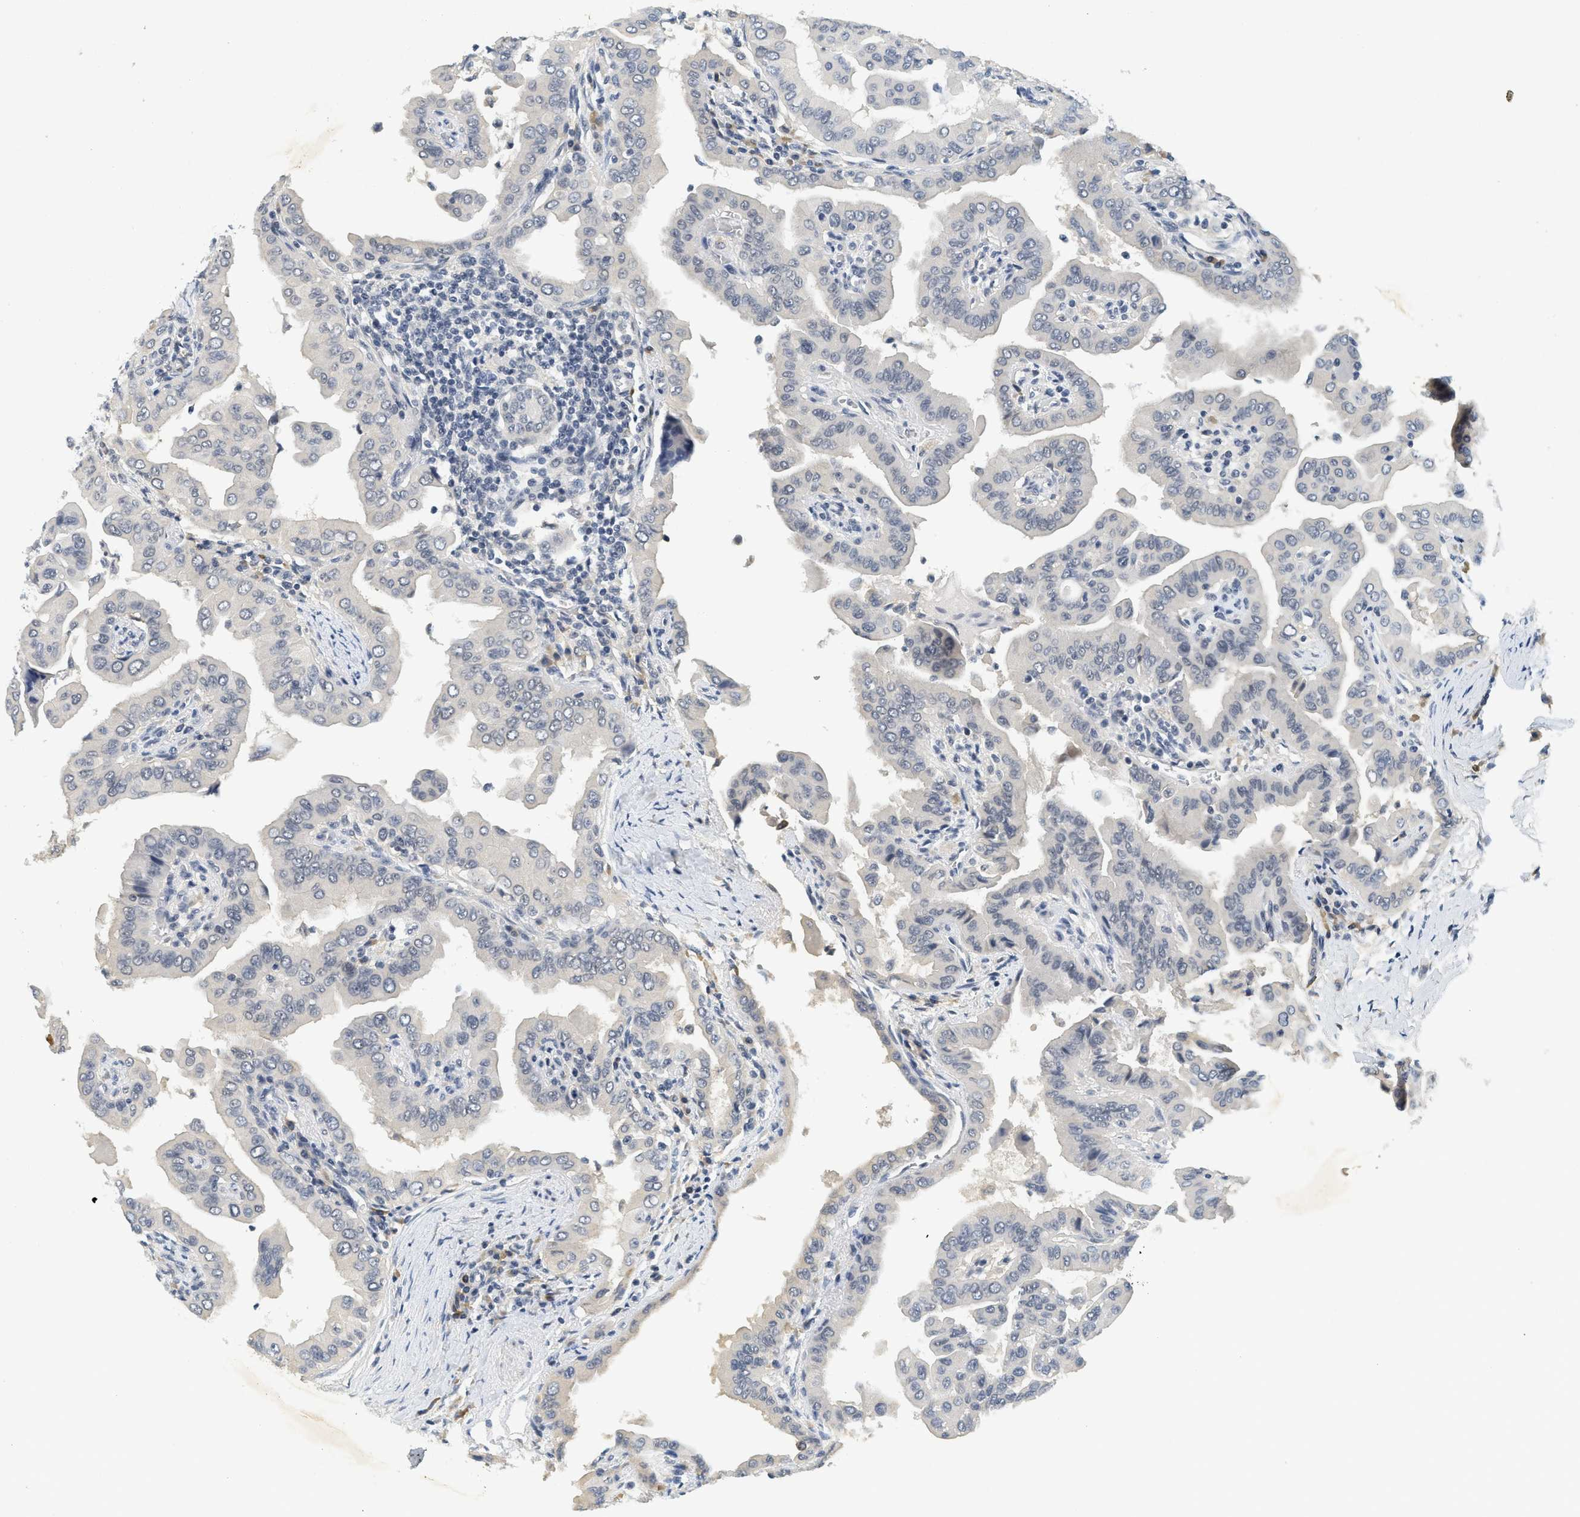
{"staining": {"intensity": "negative", "quantity": "none", "location": "none"}, "tissue": "thyroid cancer", "cell_type": "Tumor cells", "image_type": "cancer", "snomed": [{"axis": "morphology", "description": "Papillary adenocarcinoma, NOS"}, {"axis": "topography", "description": "Thyroid gland"}], "caption": "Human thyroid cancer stained for a protein using IHC displays no positivity in tumor cells.", "gene": "MZF1", "patient": {"sex": "male", "age": 33}}